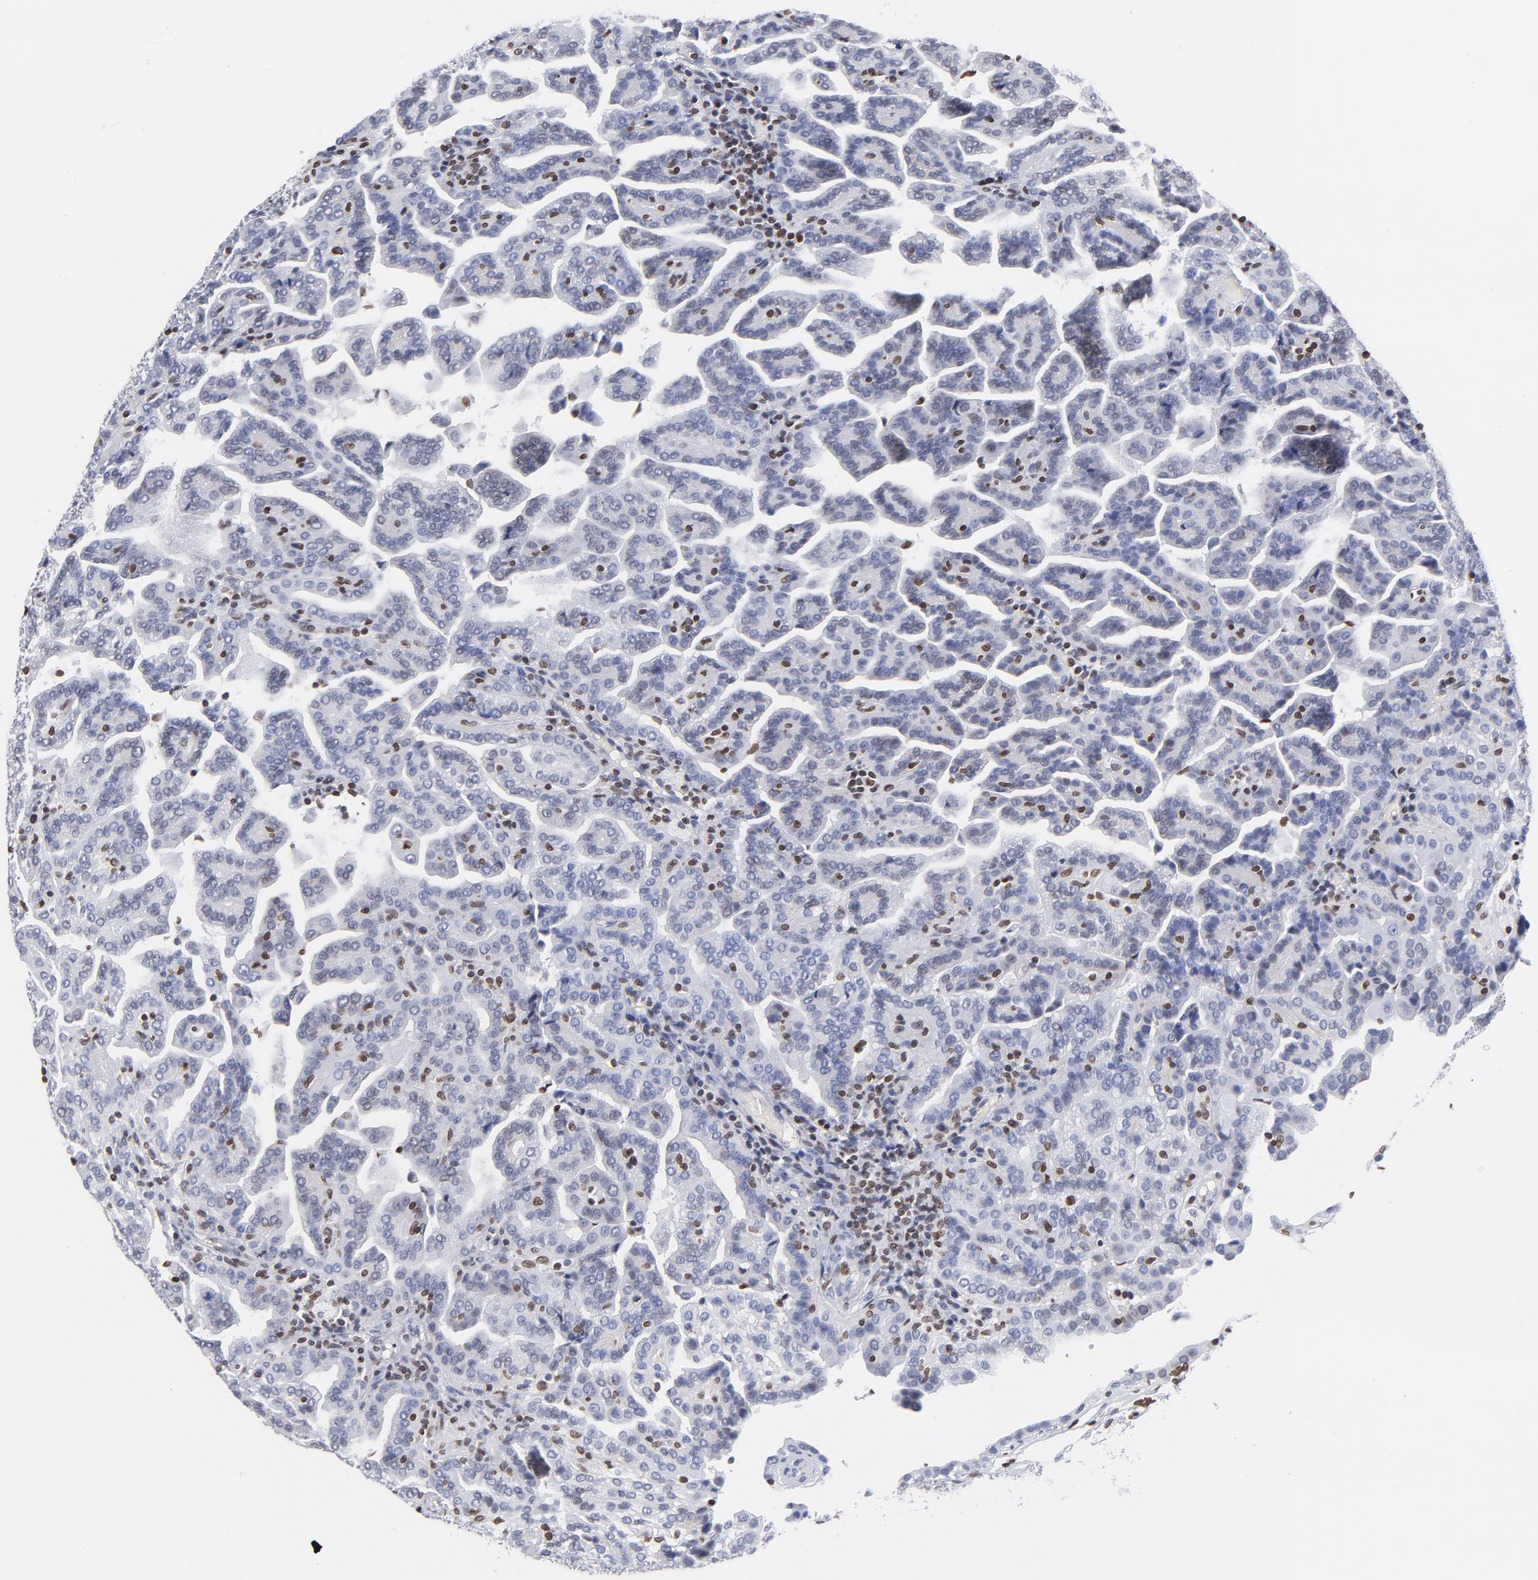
{"staining": {"intensity": "moderate", "quantity": "<25%", "location": "cytoplasmic/membranous,nuclear"}, "tissue": "renal cancer", "cell_type": "Tumor cells", "image_type": "cancer", "snomed": [{"axis": "morphology", "description": "Adenocarcinoma, NOS"}, {"axis": "topography", "description": "Kidney"}], "caption": "About <25% of tumor cells in renal cancer (adenocarcinoma) show moderate cytoplasmic/membranous and nuclear protein expression as visualized by brown immunohistochemical staining.", "gene": "THAP7", "patient": {"sex": "male", "age": 61}}